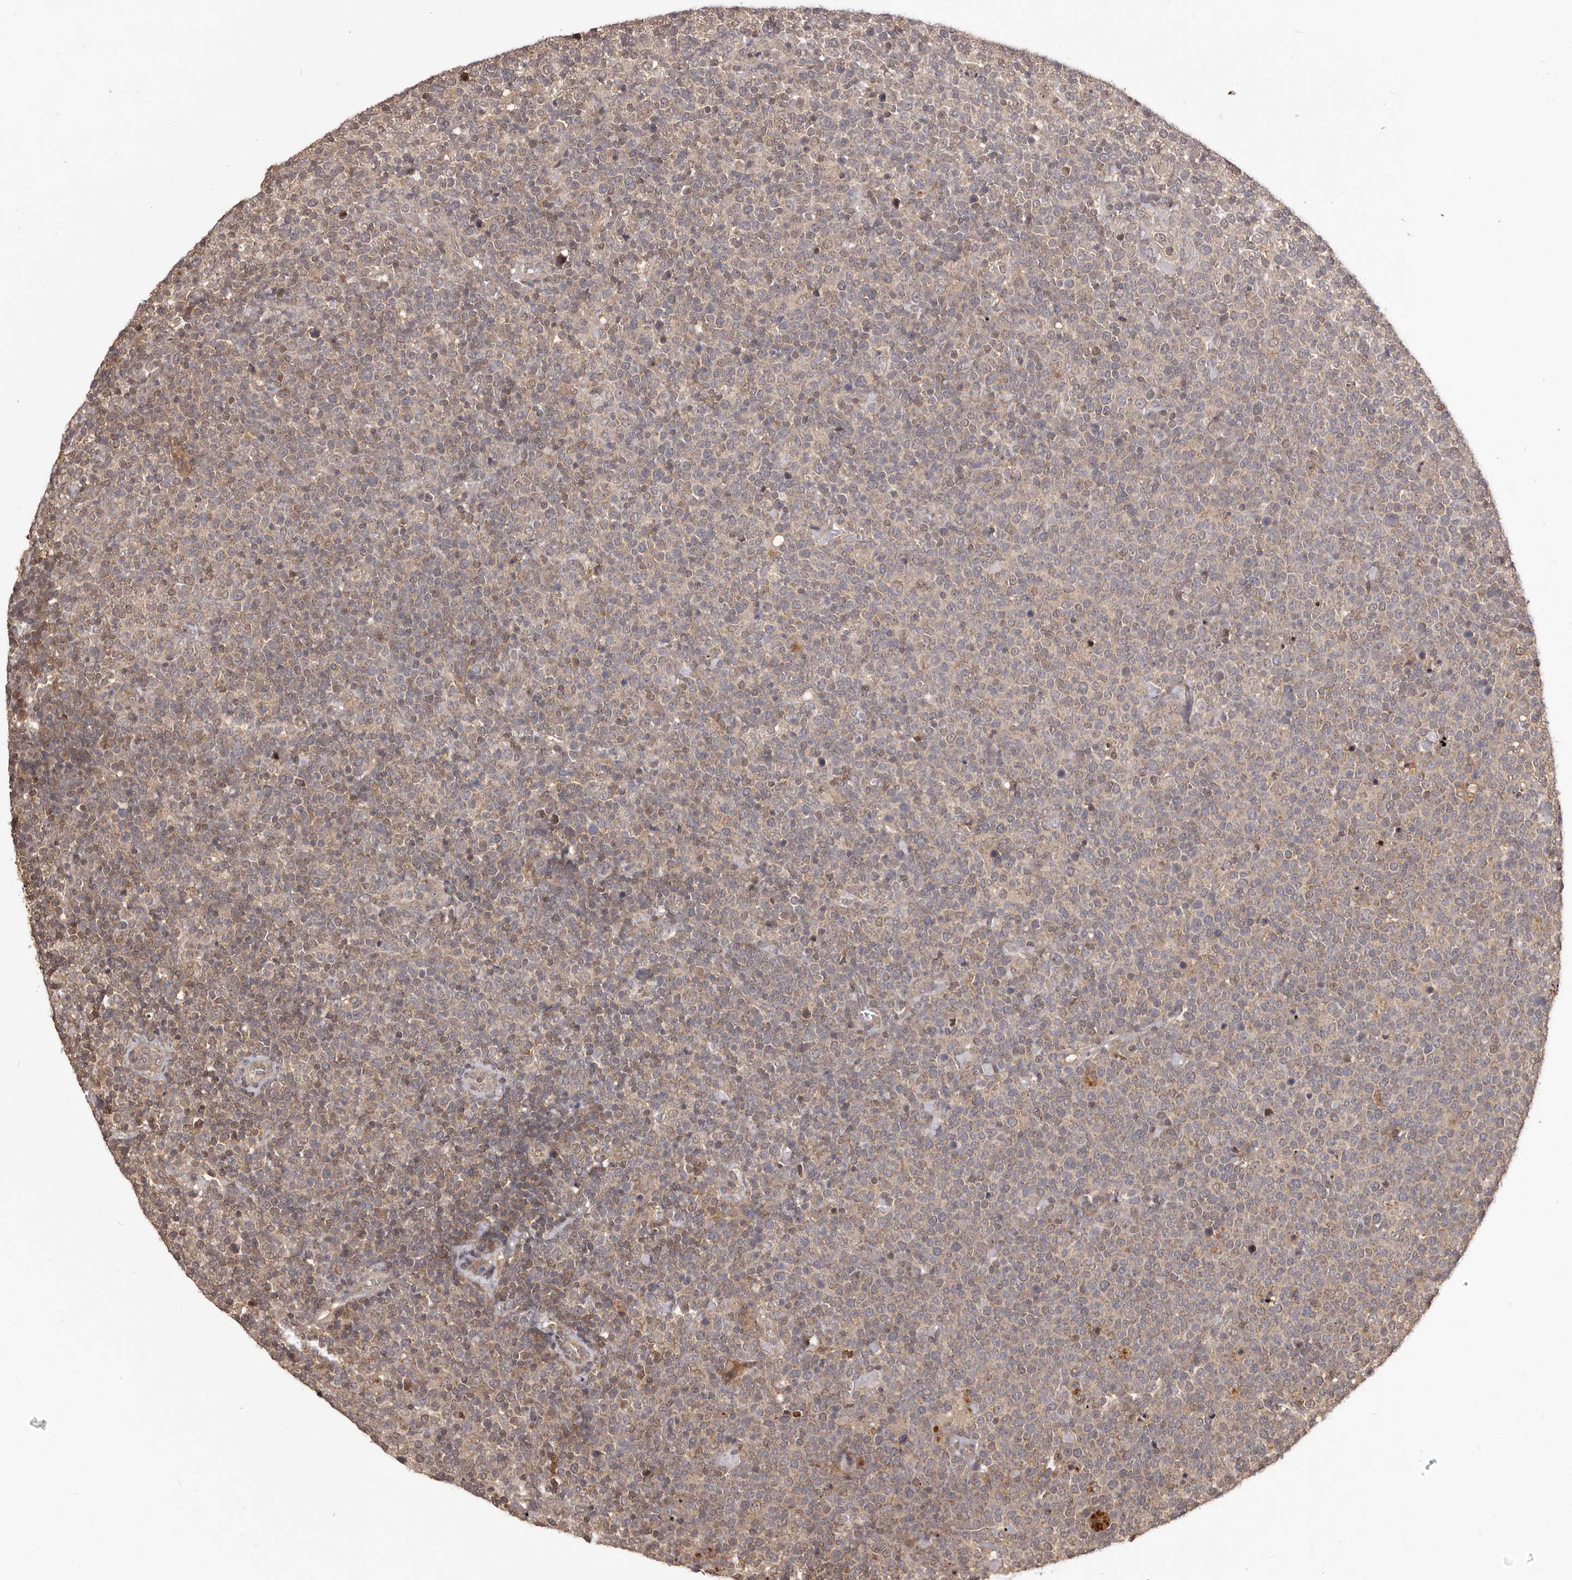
{"staining": {"intensity": "weak", "quantity": "25%-75%", "location": "cytoplasmic/membranous"}, "tissue": "lymphoma", "cell_type": "Tumor cells", "image_type": "cancer", "snomed": [{"axis": "morphology", "description": "Malignant lymphoma, non-Hodgkin's type, High grade"}, {"axis": "topography", "description": "Lymph node"}], "caption": "Protein staining shows weak cytoplasmic/membranous positivity in approximately 25%-75% of tumor cells in lymphoma. The staining was performed using DAB (3,3'-diaminobenzidine), with brown indicating positive protein expression. Nuclei are stained blue with hematoxylin.", "gene": "MTO1", "patient": {"sex": "male", "age": 61}}